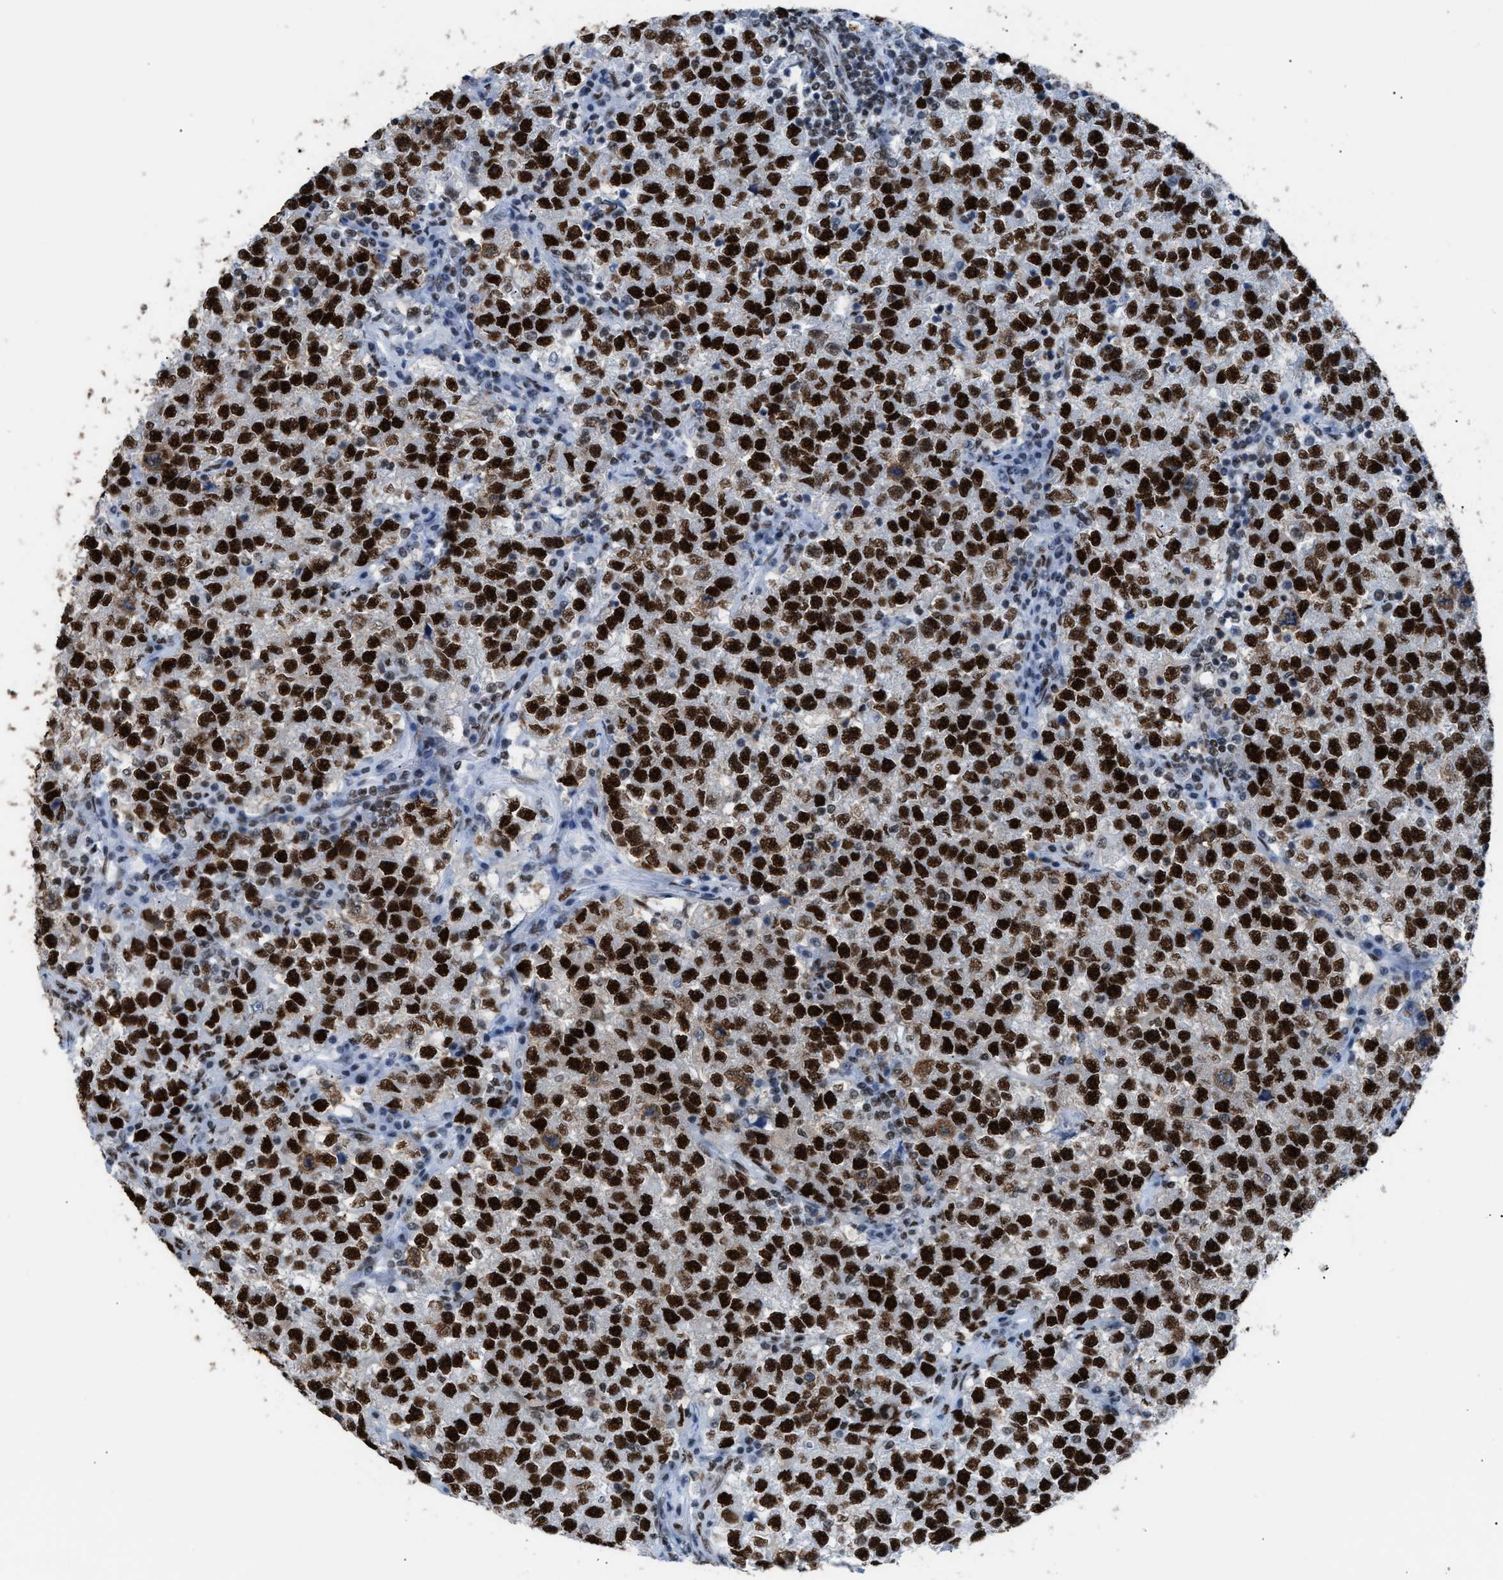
{"staining": {"intensity": "strong", "quantity": ">75%", "location": "nuclear"}, "tissue": "testis cancer", "cell_type": "Tumor cells", "image_type": "cancer", "snomed": [{"axis": "morphology", "description": "Seminoma, NOS"}, {"axis": "topography", "description": "Testis"}], "caption": "A high amount of strong nuclear positivity is present in about >75% of tumor cells in testis seminoma tissue.", "gene": "CCAR2", "patient": {"sex": "male", "age": 22}}